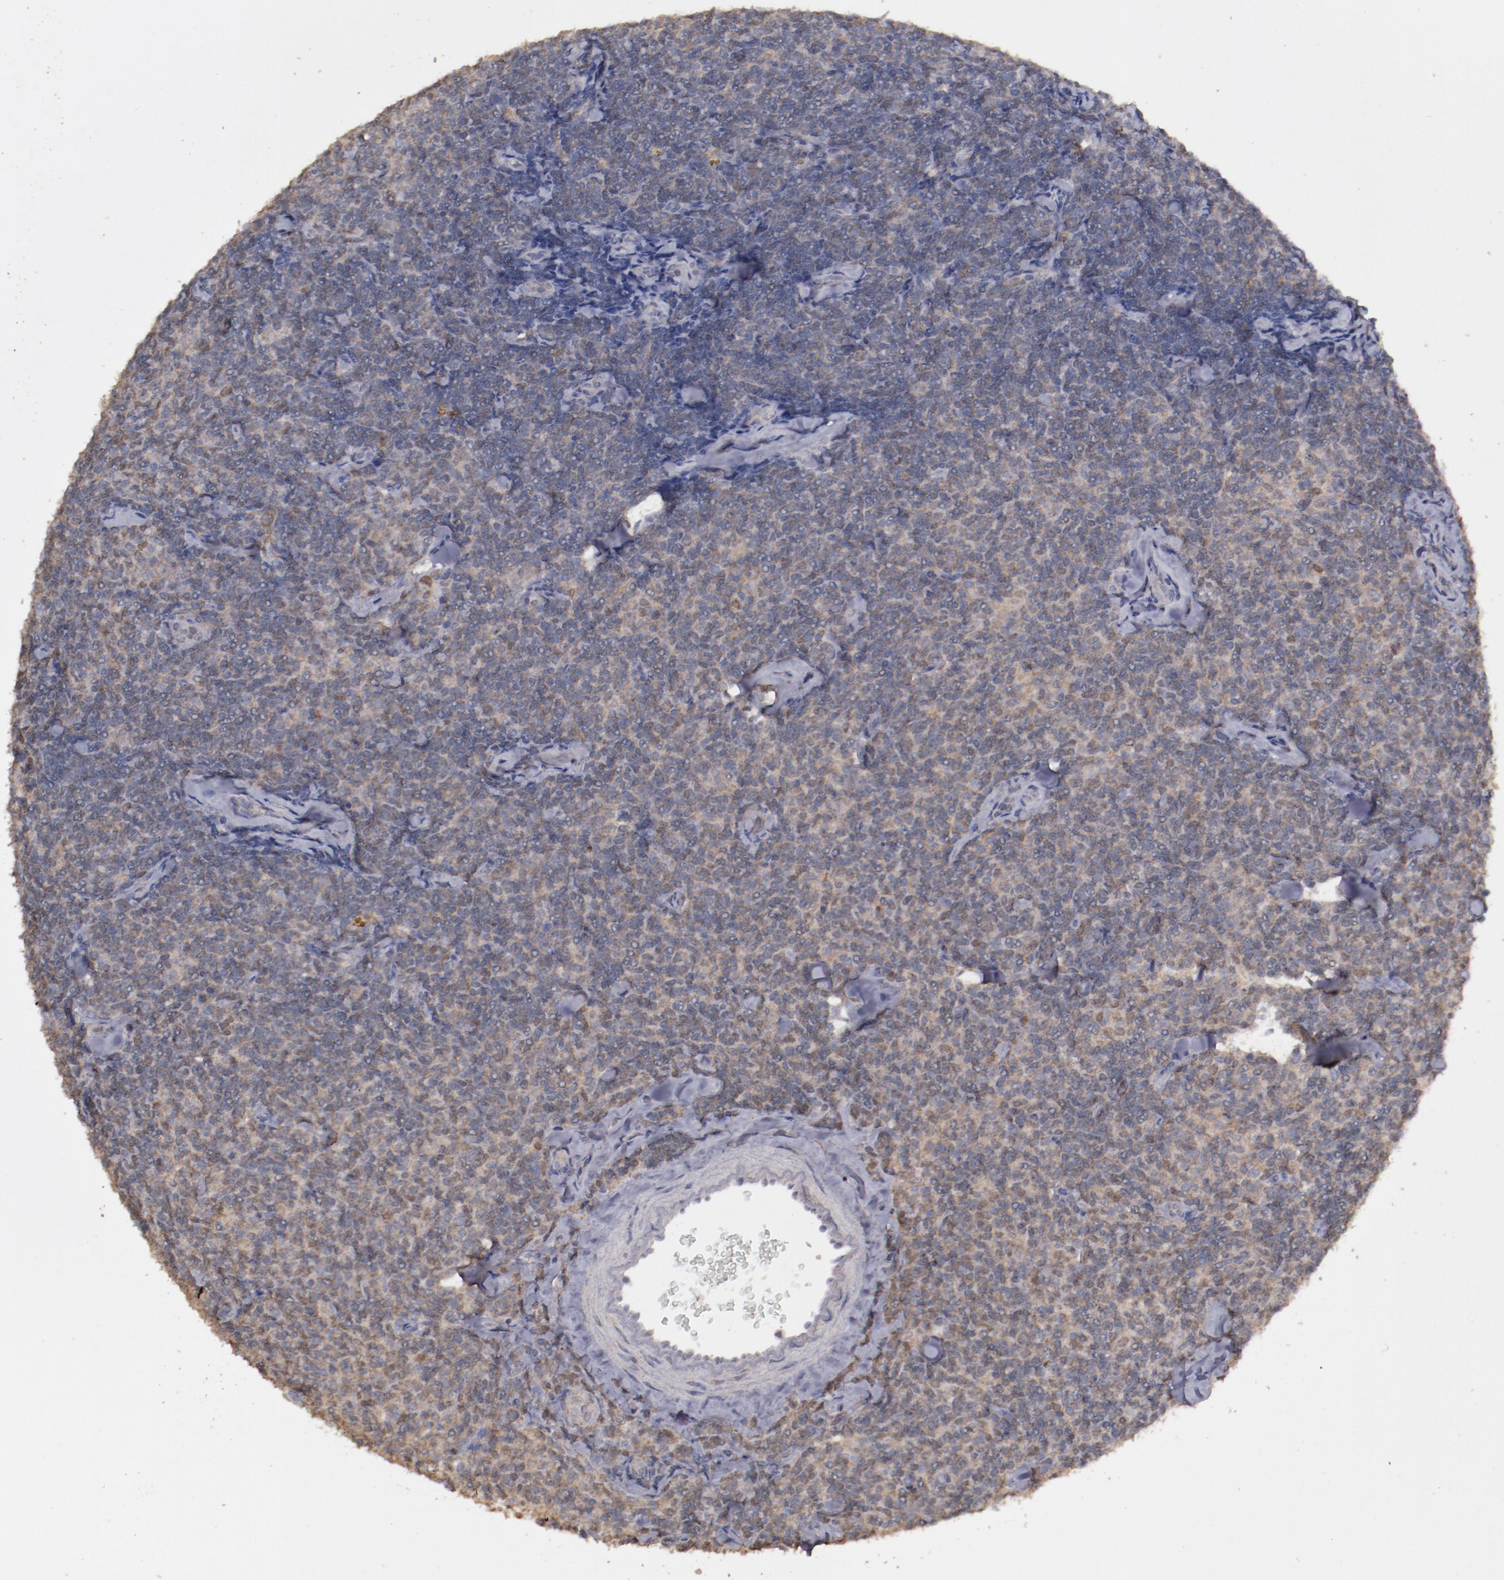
{"staining": {"intensity": "moderate", "quantity": "25%-75%", "location": "cytoplasmic/membranous"}, "tissue": "lymphoma", "cell_type": "Tumor cells", "image_type": "cancer", "snomed": [{"axis": "morphology", "description": "Malignant lymphoma, non-Hodgkin's type, Low grade"}, {"axis": "topography", "description": "Lymph node"}], "caption": "Tumor cells demonstrate moderate cytoplasmic/membranous expression in about 25%-75% of cells in low-grade malignant lymphoma, non-Hodgkin's type.", "gene": "FAT1", "patient": {"sex": "female", "age": 56}}